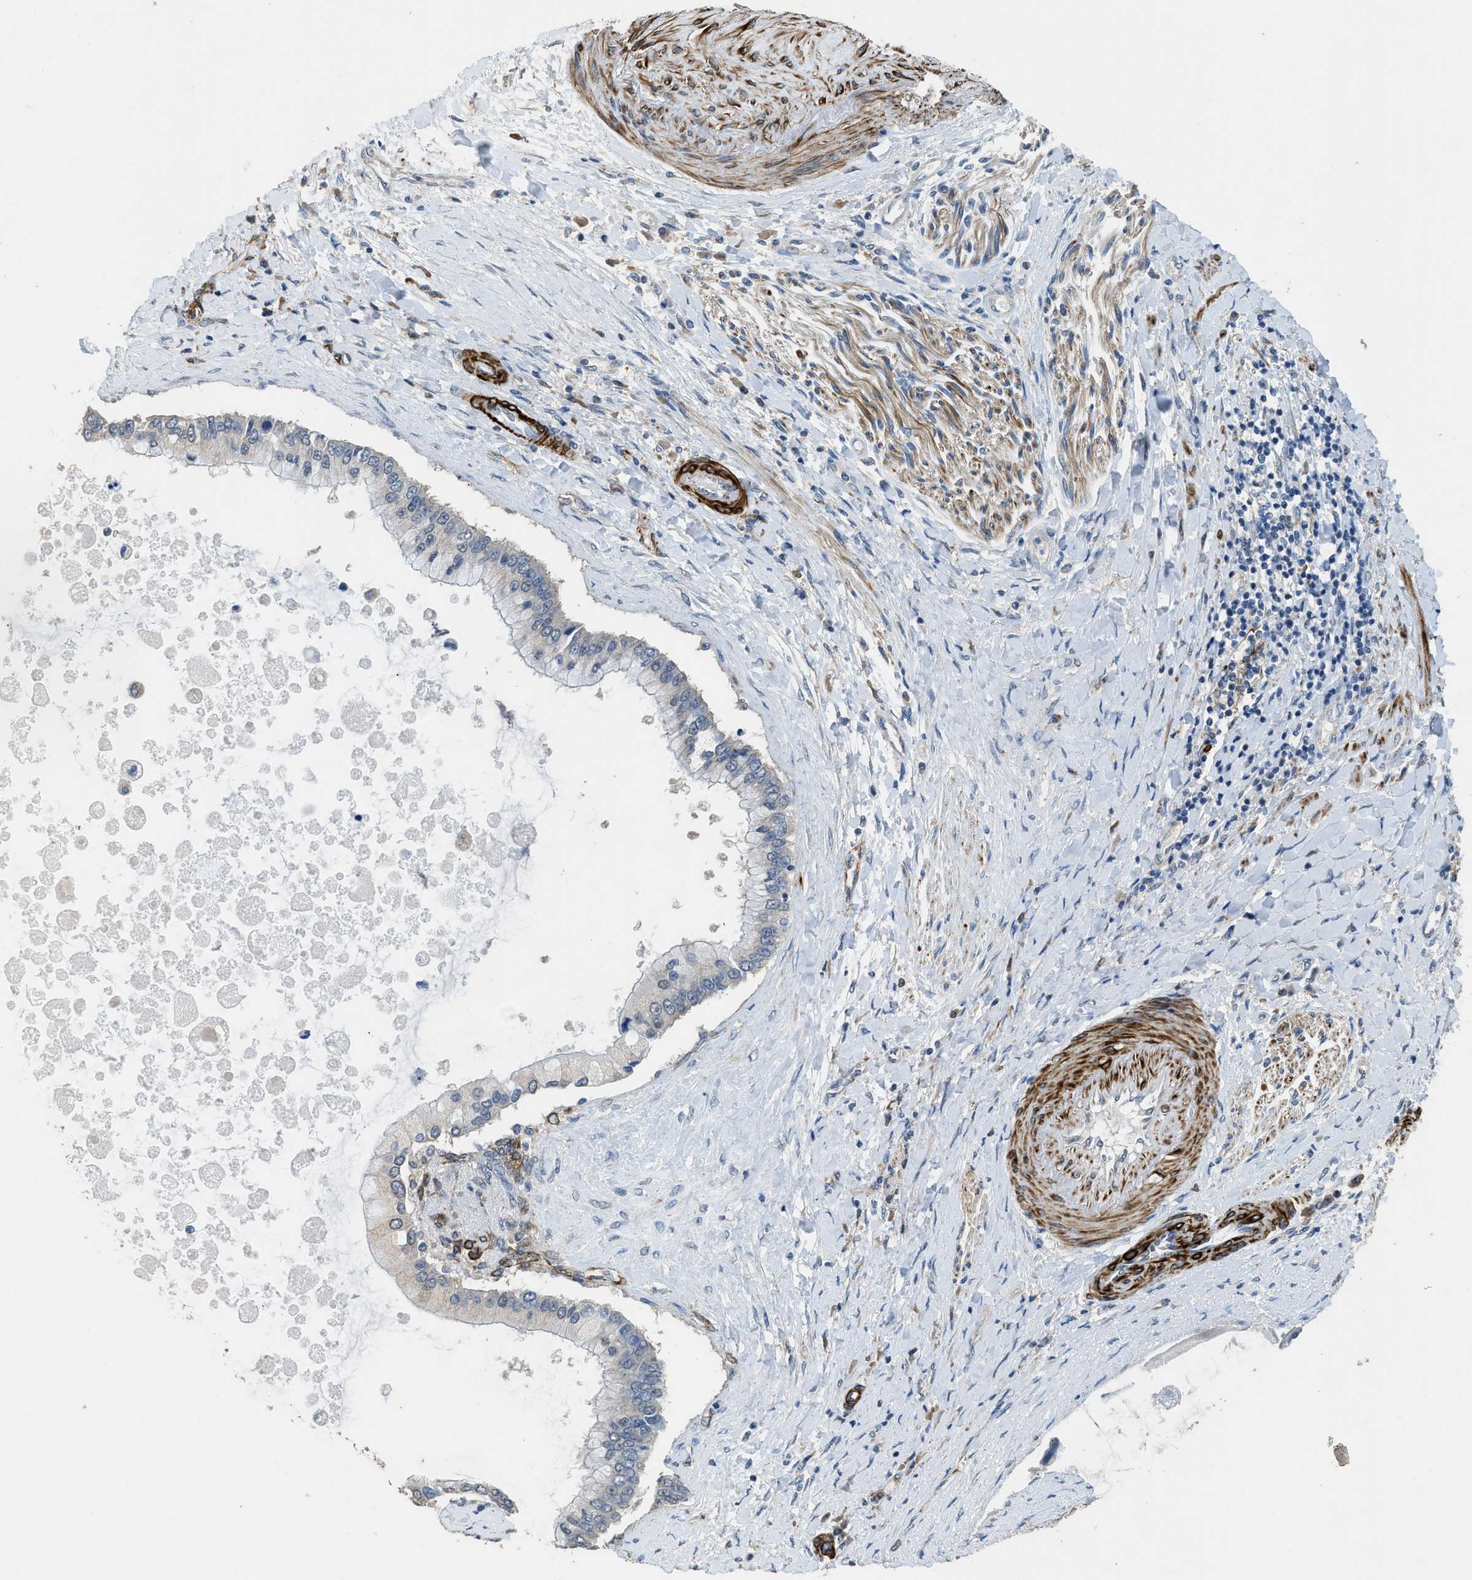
{"staining": {"intensity": "negative", "quantity": "none", "location": "none"}, "tissue": "liver cancer", "cell_type": "Tumor cells", "image_type": "cancer", "snomed": [{"axis": "morphology", "description": "Cholangiocarcinoma"}, {"axis": "topography", "description": "Liver"}], "caption": "IHC of human liver cholangiocarcinoma shows no staining in tumor cells.", "gene": "SYNM", "patient": {"sex": "male", "age": 50}}